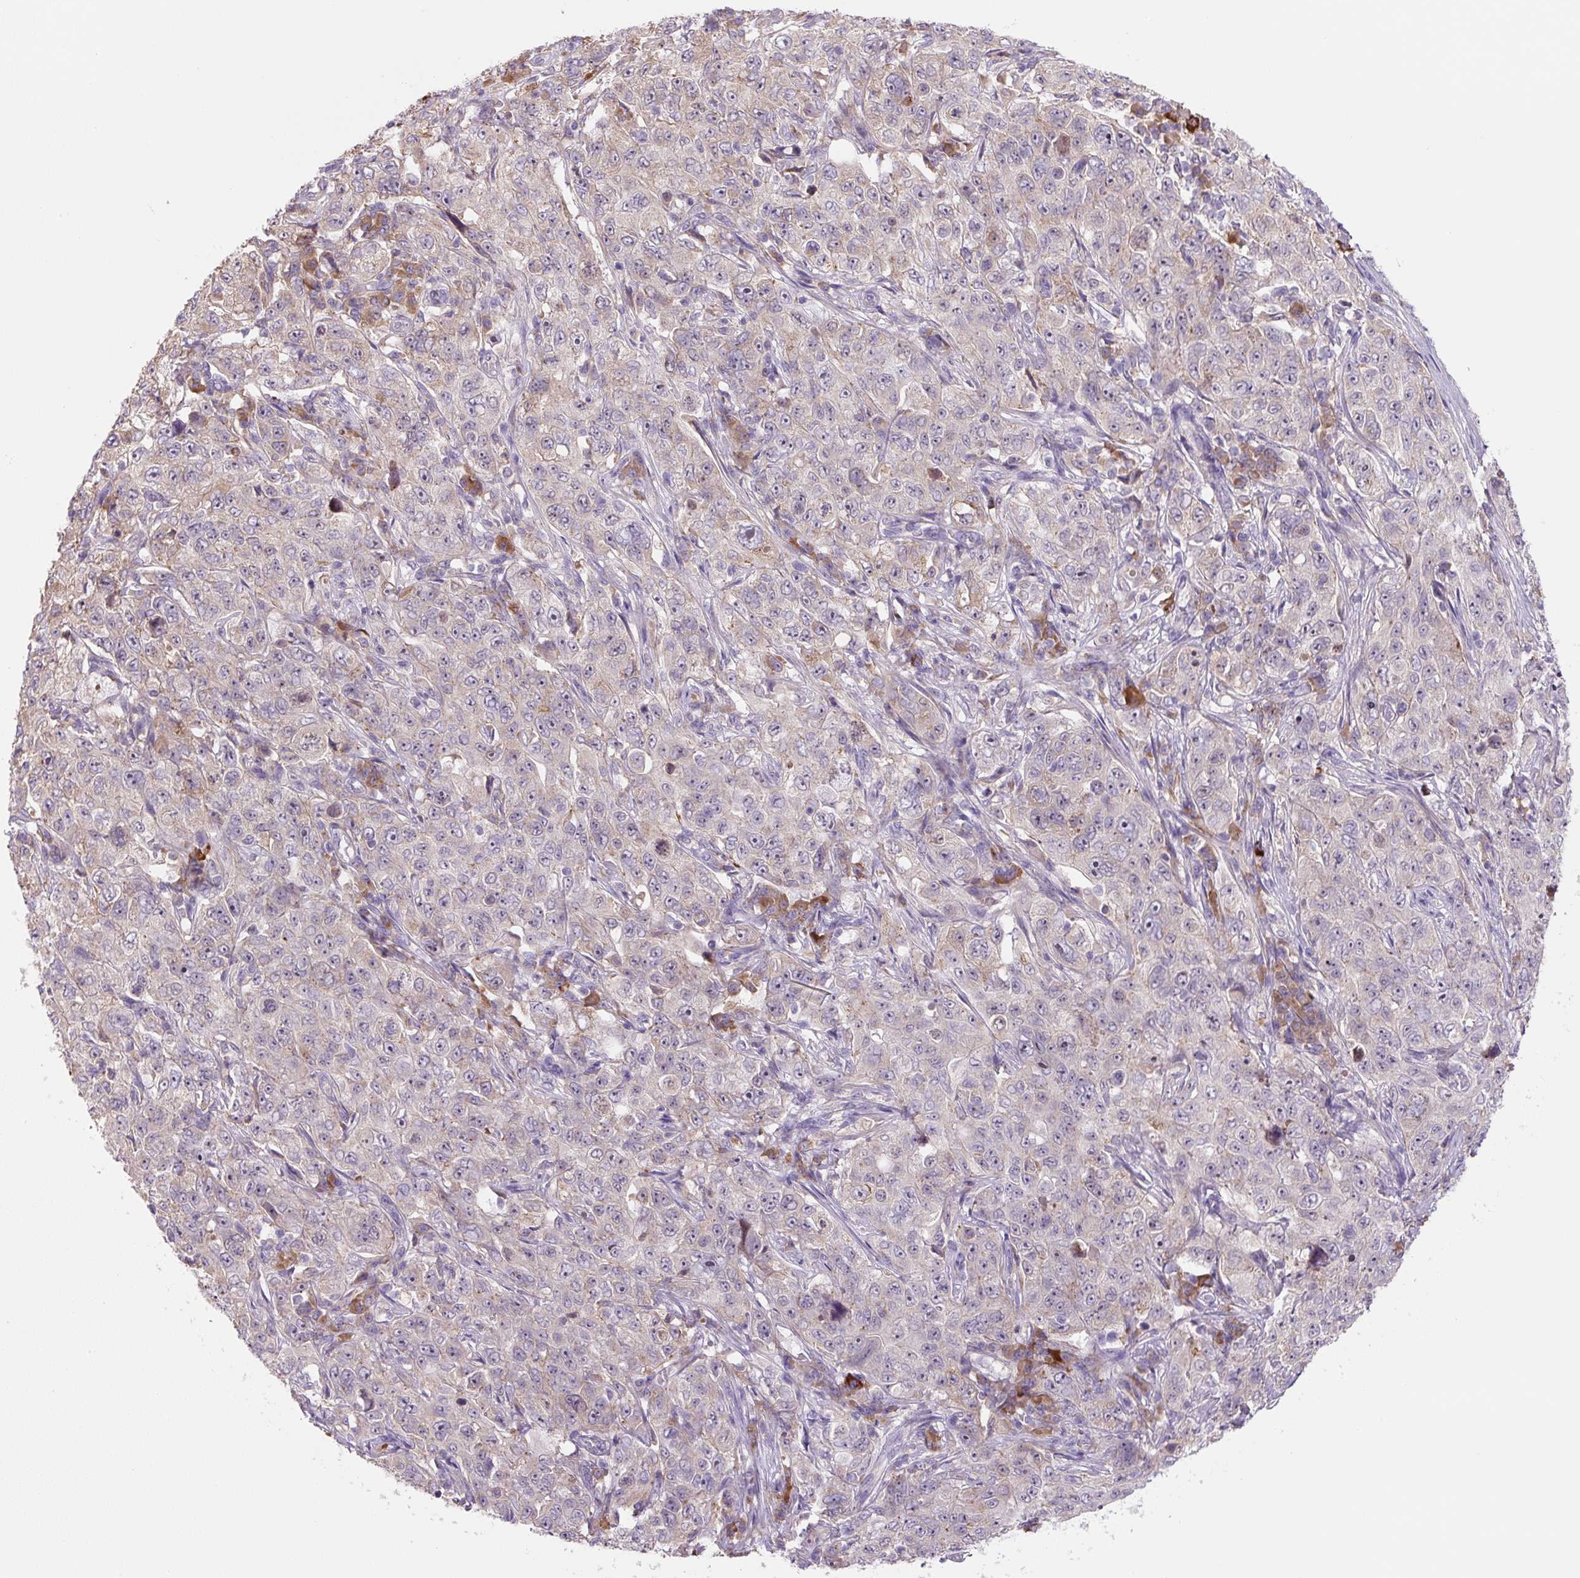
{"staining": {"intensity": "negative", "quantity": "none", "location": "none"}, "tissue": "pancreatic cancer", "cell_type": "Tumor cells", "image_type": "cancer", "snomed": [{"axis": "morphology", "description": "Adenocarcinoma, NOS"}, {"axis": "topography", "description": "Pancreas"}], "caption": "A histopathology image of human pancreatic cancer is negative for staining in tumor cells.", "gene": "FZD5", "patient": {"sex": "male", "age": 68}}